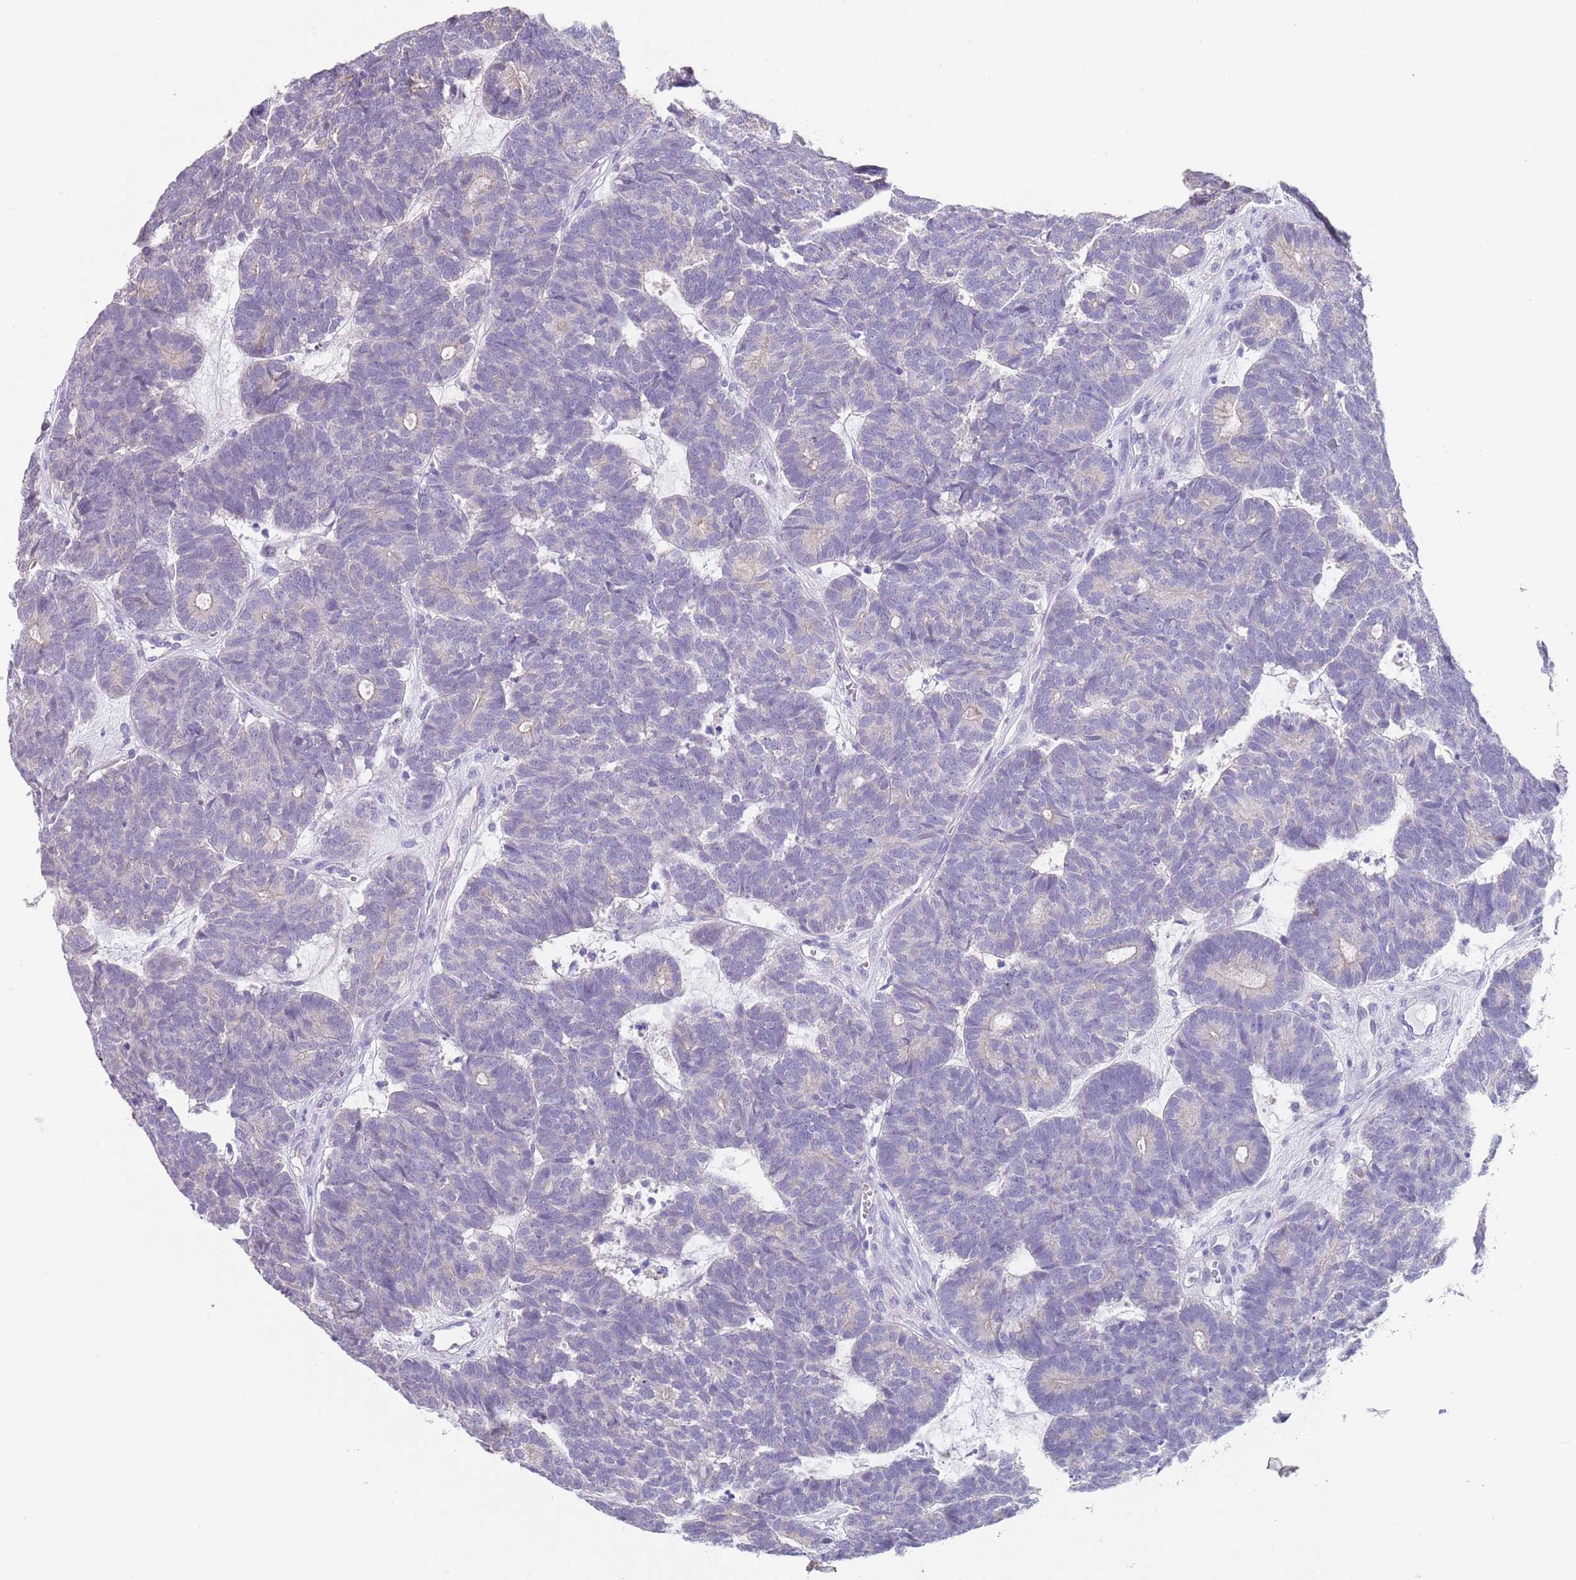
{"staining": {"intensity": "negative", "quantity": "none", "location": "none"}, "tissue": "head and neck cancer", "cell_type": "Tumor cells", "image_type": "cancer", "snomed": [{"axis": "morphology", "description": "Adenocarcinoma, NOS"}, {"axis": "topography", "description": "Head-Neck"}], "caption": "High magnification brightfield microscopy of head and neck cancer stained with DAB (brown) and counterstained with hematoxylin (blue): tumor cells show no significant expression. (Brightfield microscopy of DAB IHC at high magnification).", "gene": "SPIRE2", "patient": {"sex": "female", "age": 81}}